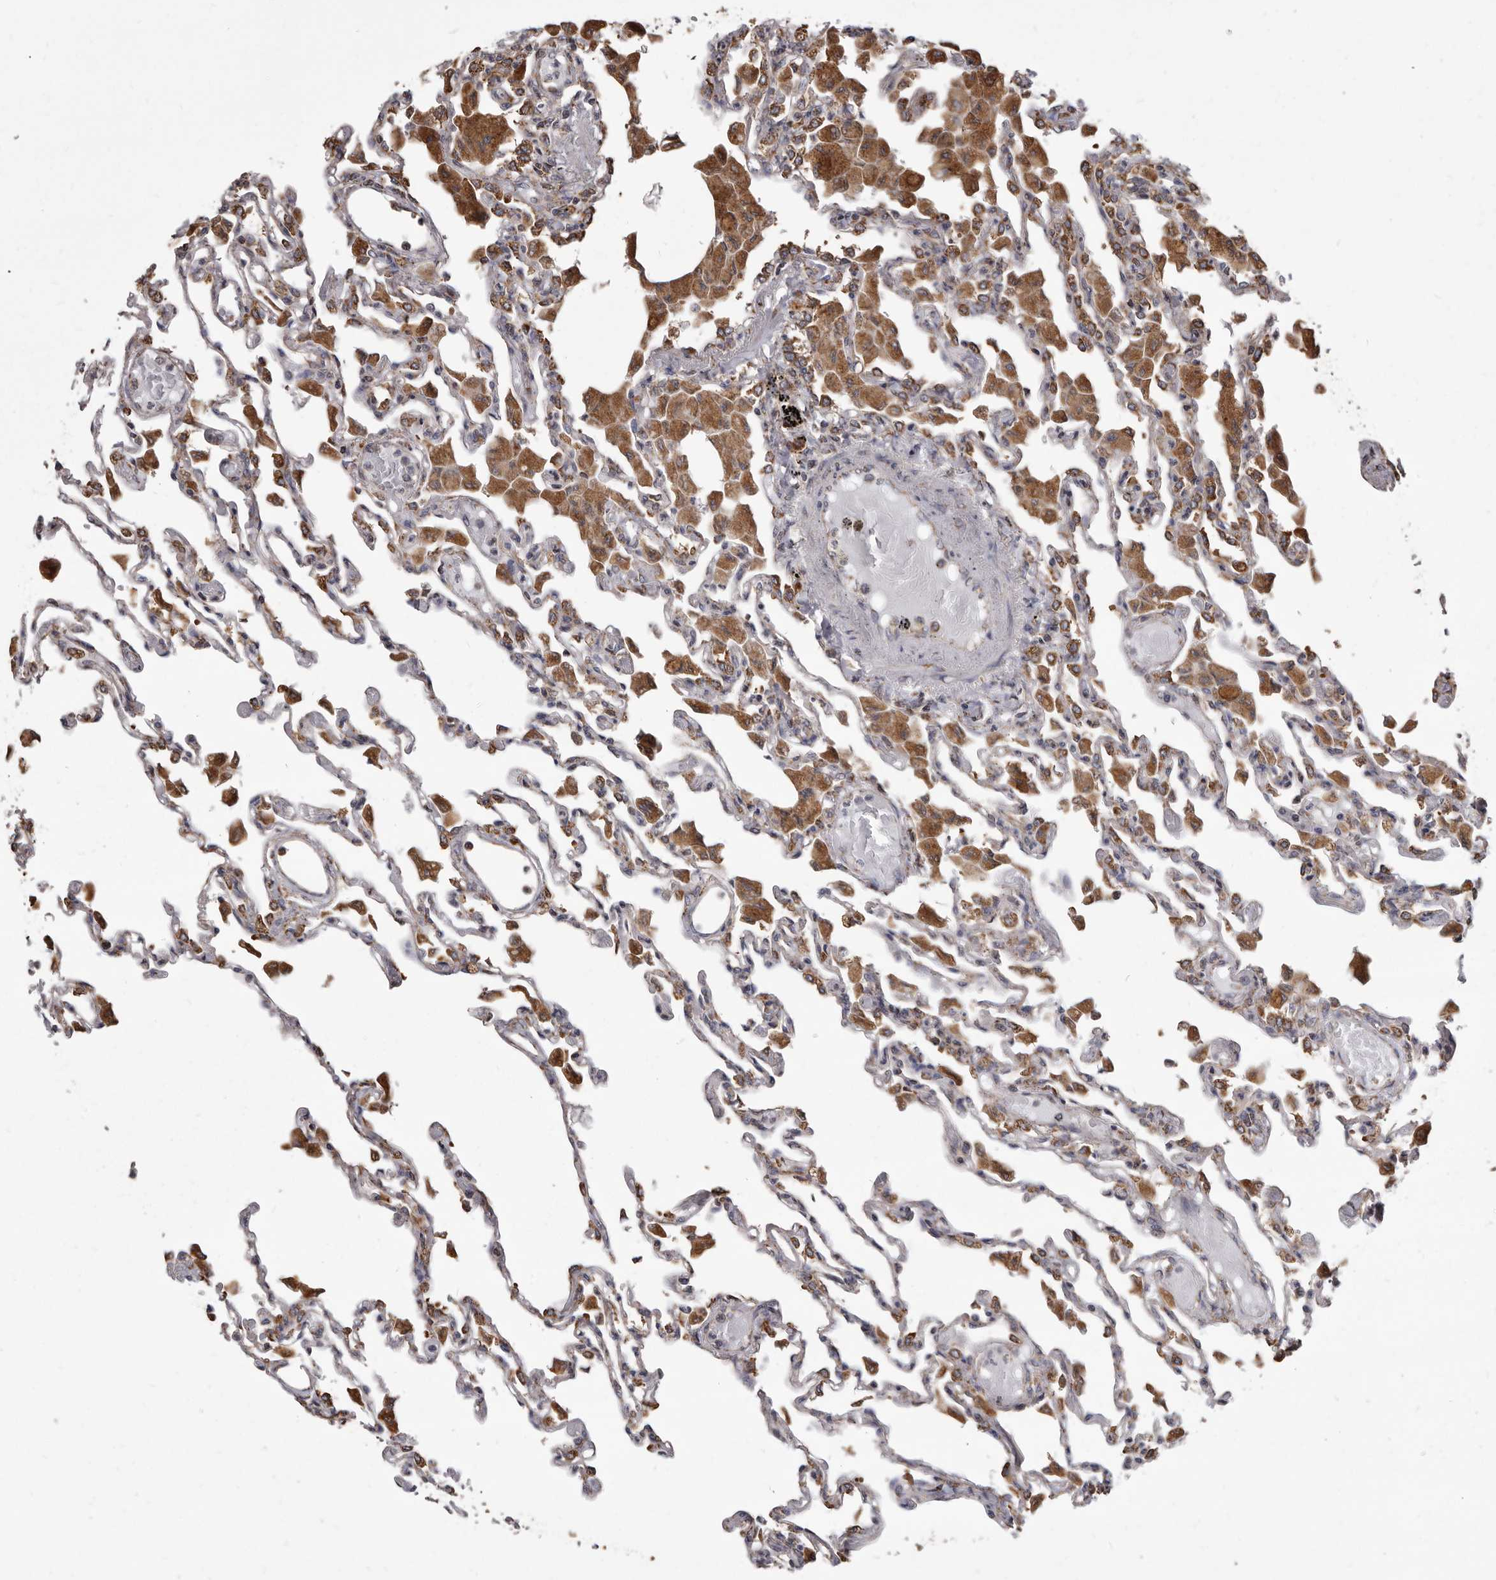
{"staining": {"intensity": "strong", "quantity": "25%-75%", "location": "cytoplasmic/membranous"}, "tissue": "lung", "cell_type": "Alveolar cells", "image_type": "normal", "snomed": [{"axis": "morphology", "description": "Normal tissue, NOS"}, {"axis": "topography", "description": "Bronchus"}, {"axis": "topography", "description": "Lung"}], "caption": "Immunohistochemical staining of benign lung shows high levels of strong cytoplasmic/membranous positivity in approximately 25%-75% of alveolar cells. Nuclei are stained in blue.", "gene": "CDK5RAP3", "patient": {"sex": "female", "age": 49}}